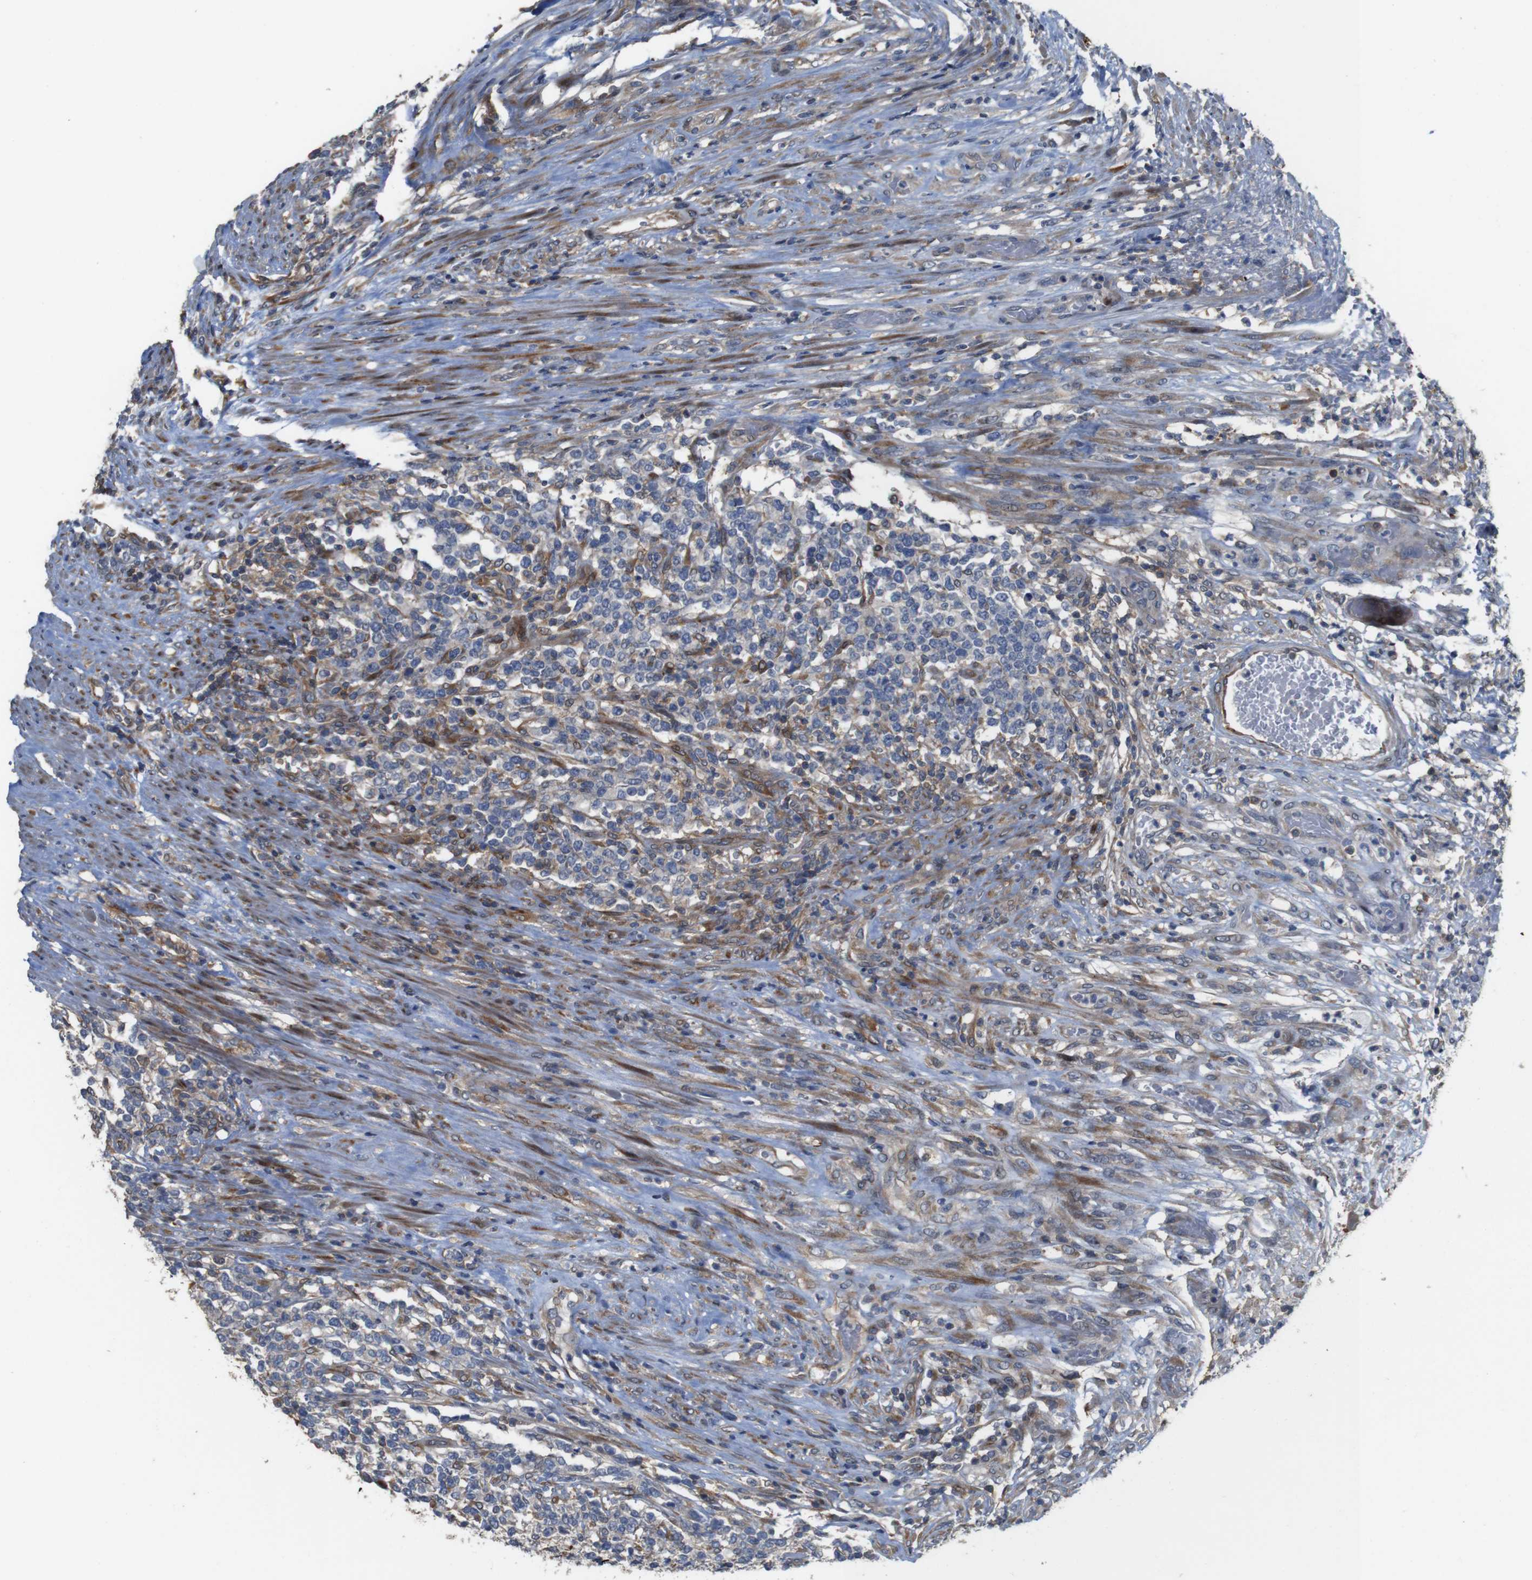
{"staining": {"intensity": "moderate", "quantity": "<25%", "location": "cytoplasmic/membranous,nuclear"}, "tissue": "lymphoma", "cell_type": "Tumor cells", "image_type": "cancer", "snomed": [{"axis": "morphology", "description": "Malignant lymphoma, non-Hodgkin's type, High grade"}, {"axis": "topography", "description": "Soft tissue"}], "caption": "Immunohistochemical staining of malignant lymphoma, non-Hodgkin's type (high-grade) exhibits moderate cytoplasmic/membranous and nuclear protein positivity in about <25% of tumor cells.", "gene": "PCOLCE2", "patient": {"sex": "male", "age": 18}}